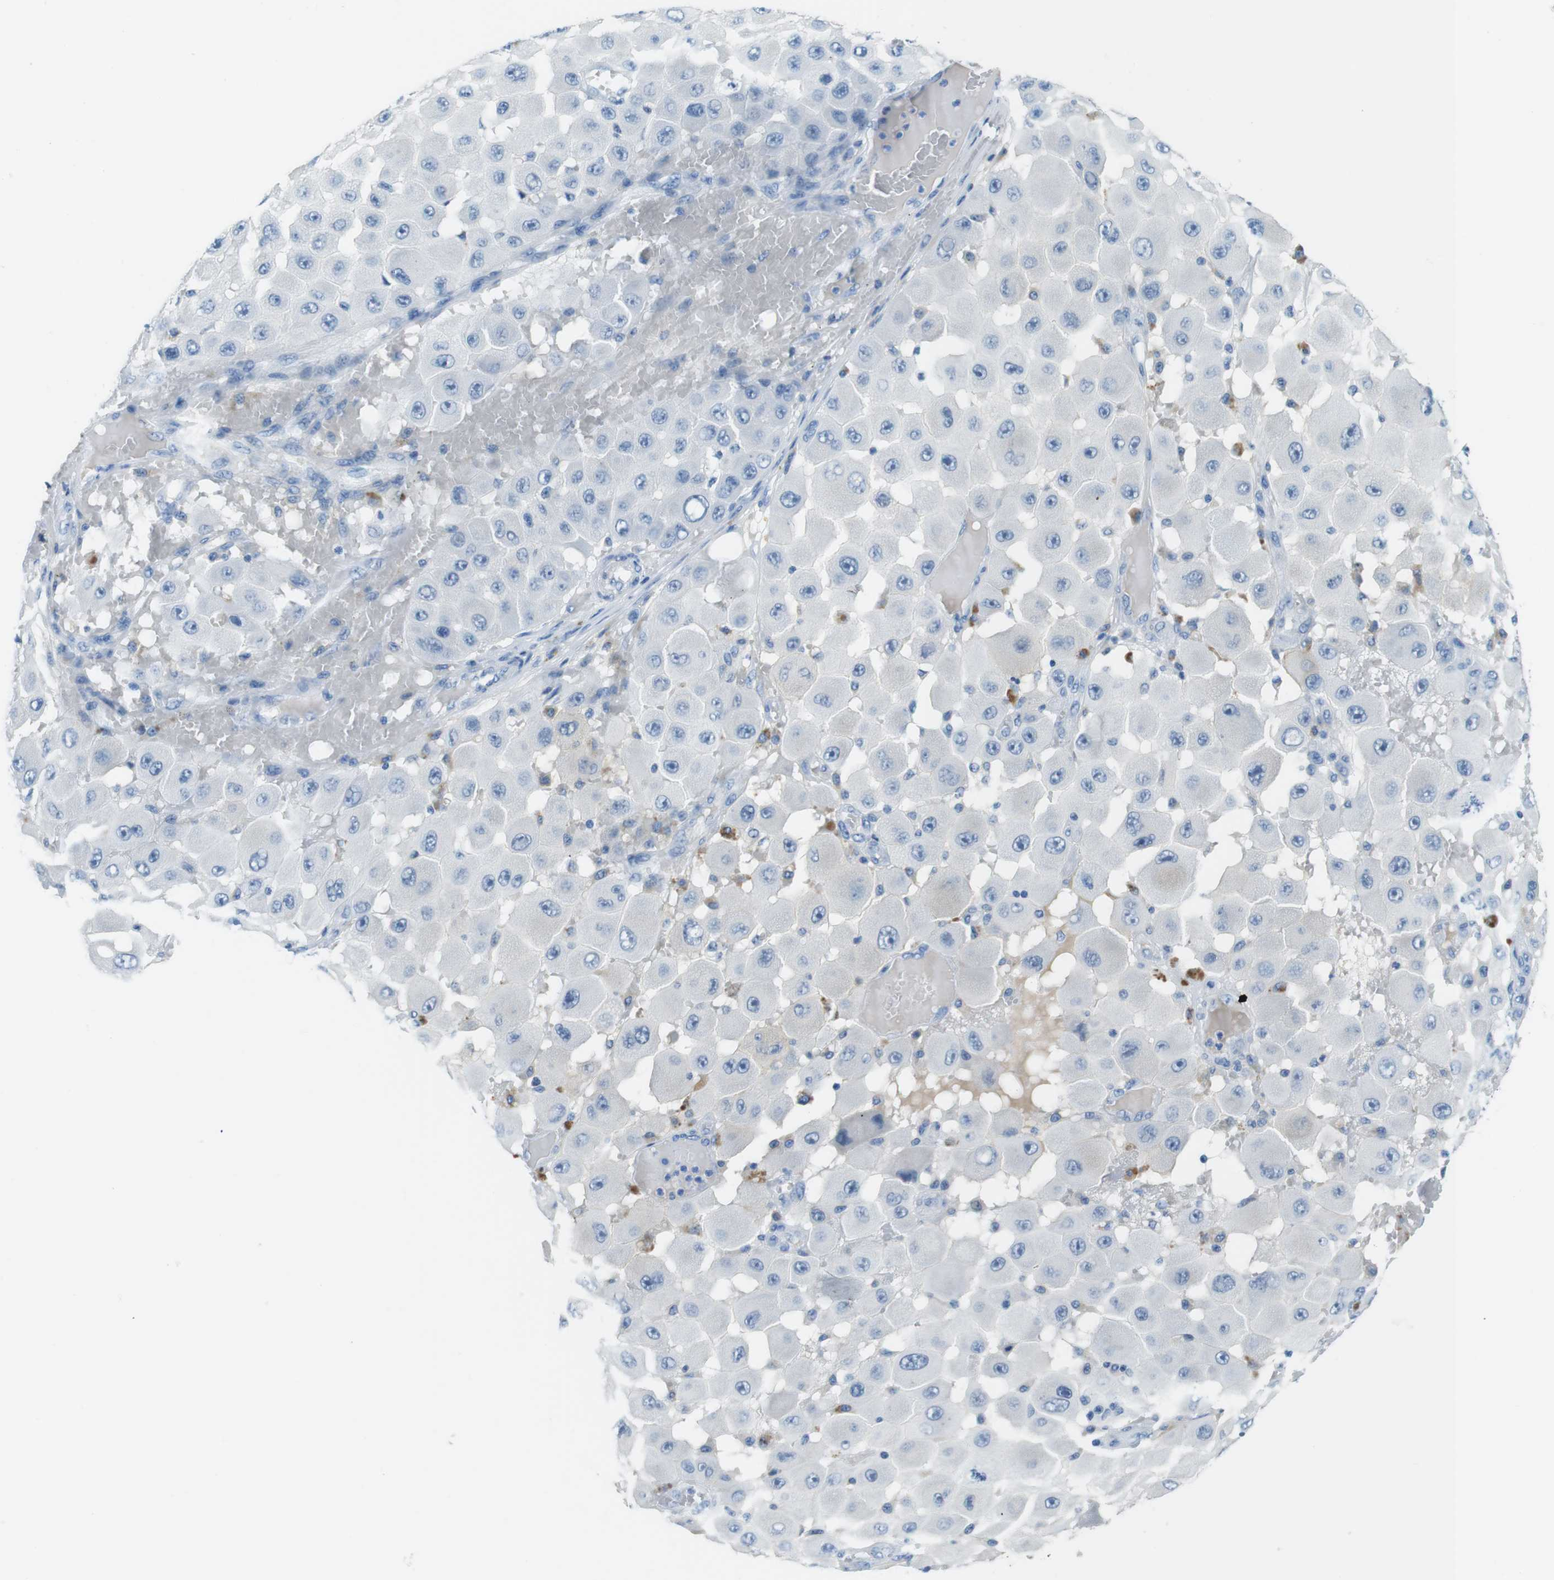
{"staining": {"intensity": "negative", "quantity": "none", "location": "none"}, "tissue": "melanoma", "cell_type": "Tumor cells", "image_type": "cancer", "snomed": [{"axis": "morphology", "description": "Malignant melanoma, NOS"}, {"axis": "topography", "description": "Skin"}], "caption": "This is an IHC micrograph of human malignant melanoma. There is no expression in tumor cells.", "gene": "SLC35A3", "patient": {"sex": "female", "age": 81}}